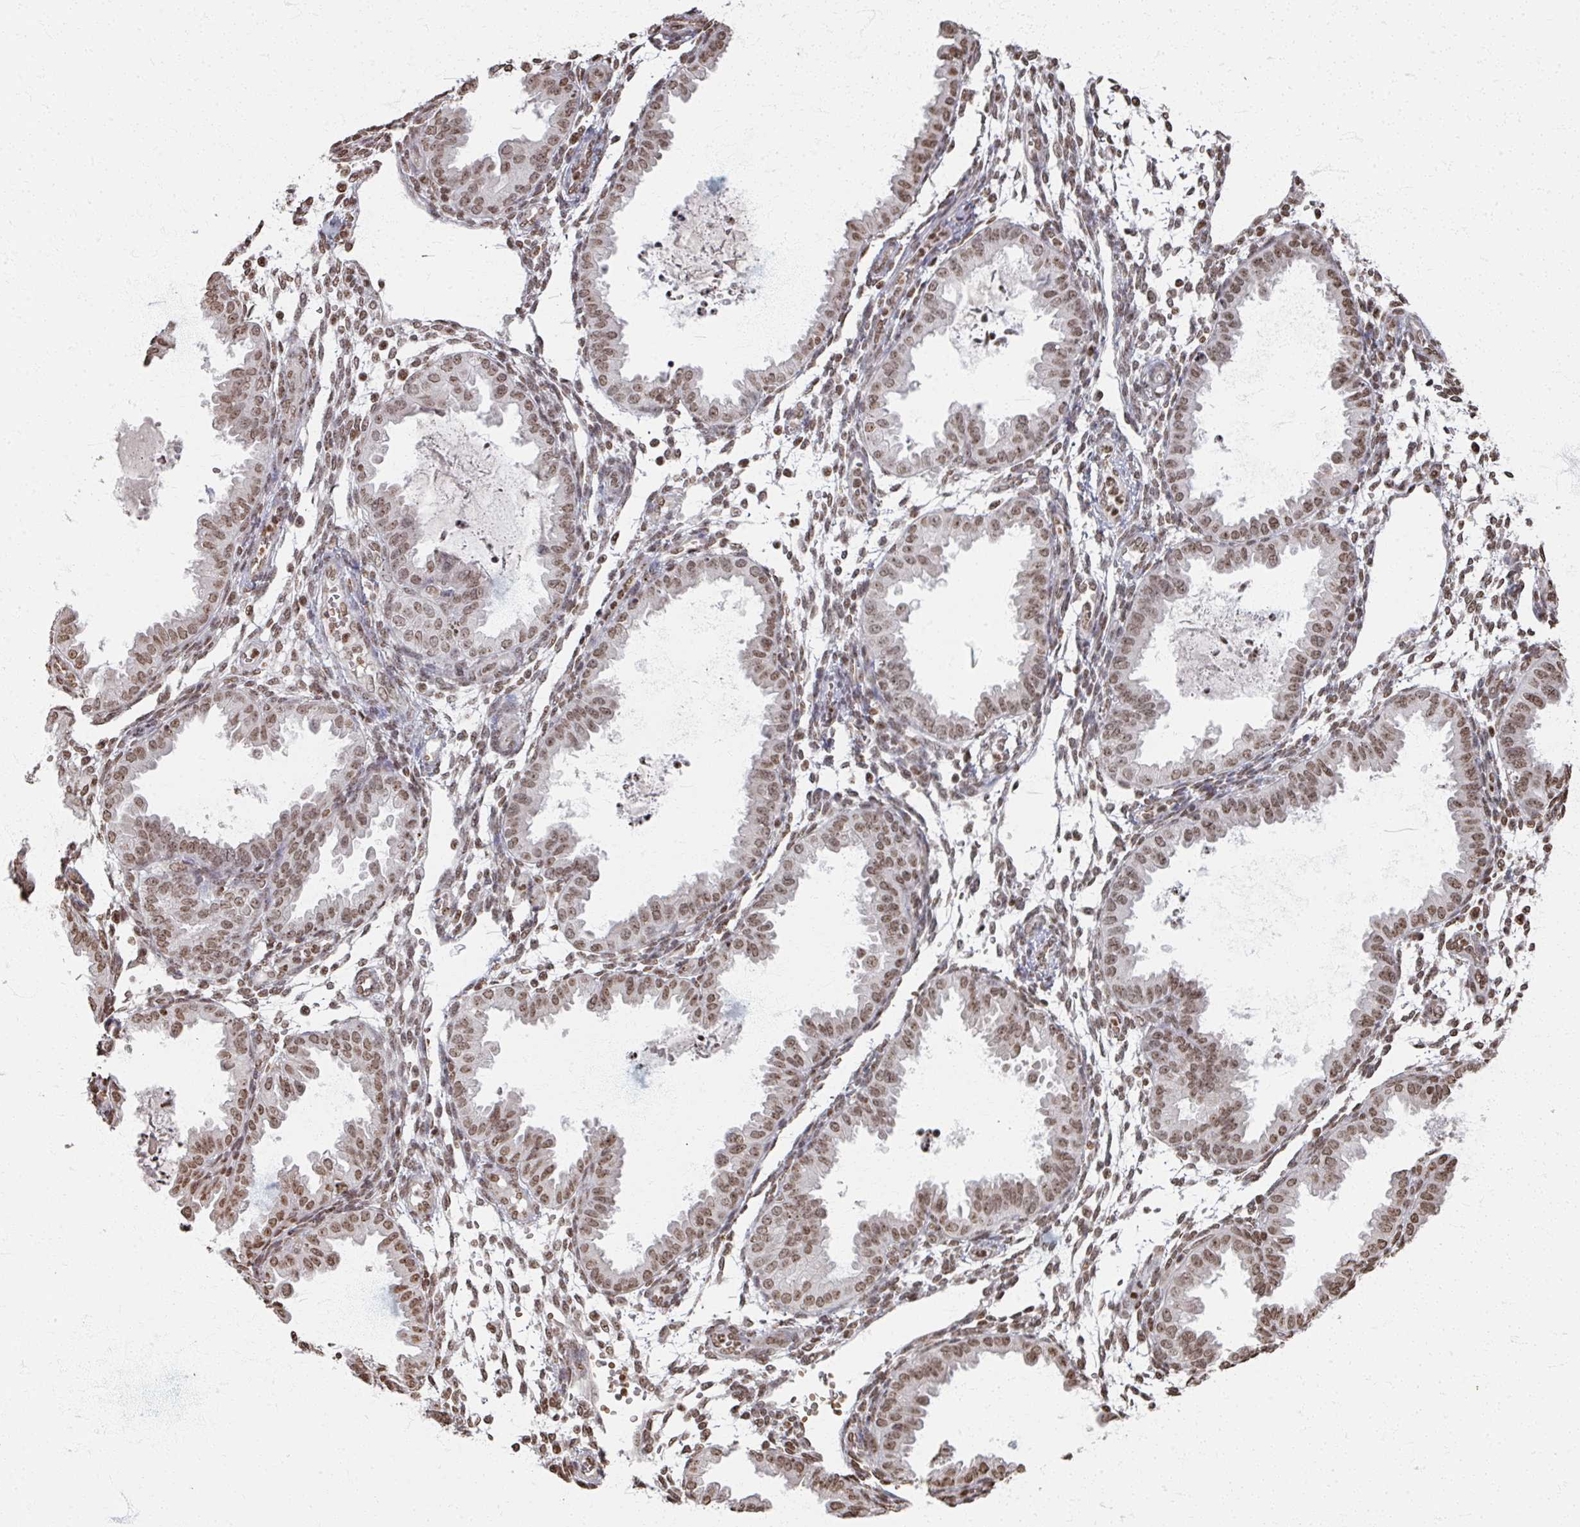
{"staining": {"intensity": "moderate", "quantity": "25%-75%", "location": "nuclear"}, "tissue": "endometrium", "cell_type": "Cells in endometrial stroma", "image_type": "normal", "snomed": [{"axis": "morphology", "description": "Normal tissue, NOS"}, {"axis": "topography", "description": "Endometrium"}], "caption": "DAB (3,3'-diaminobenzidine) immunohistochemical staining of normal human endometrium shows moderate nuclear protein staining in approximately 25%-75% of cells in endometrial stroma.", "gene": "DCUN1D5", "patient": {"sex": "female", "age": 33}}